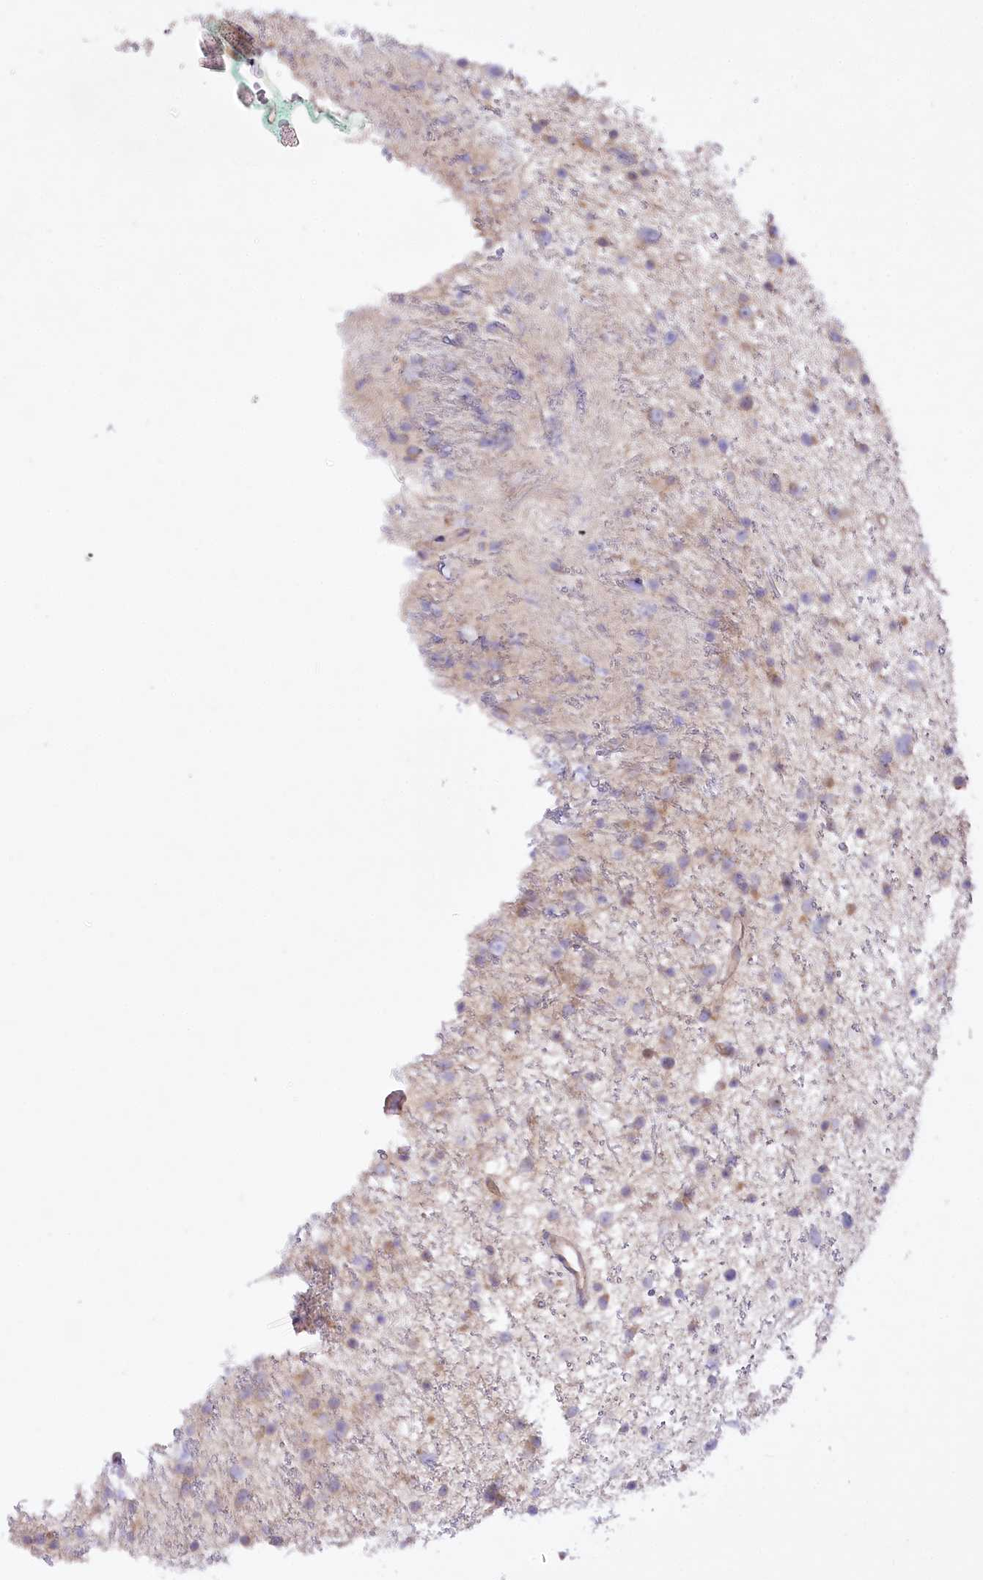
{"staining": {"intensity": "negative", "quantity": "none", "location": "none"}, "tissue": "glioma", "cell_type": "Tumor cells", "image_type": "cancer", "snomed": [{"axis": "morphology", "description": "Glioma, malignant, Low grade"}, {"axis": "topography", "description": "Cerebral cortex"}], "caption": "Glioma was stained to show a protein in brown. There is no significant staining in tumor cells.", "gene": "UMPS", "patient": {"sex": "female", "age": 39}}